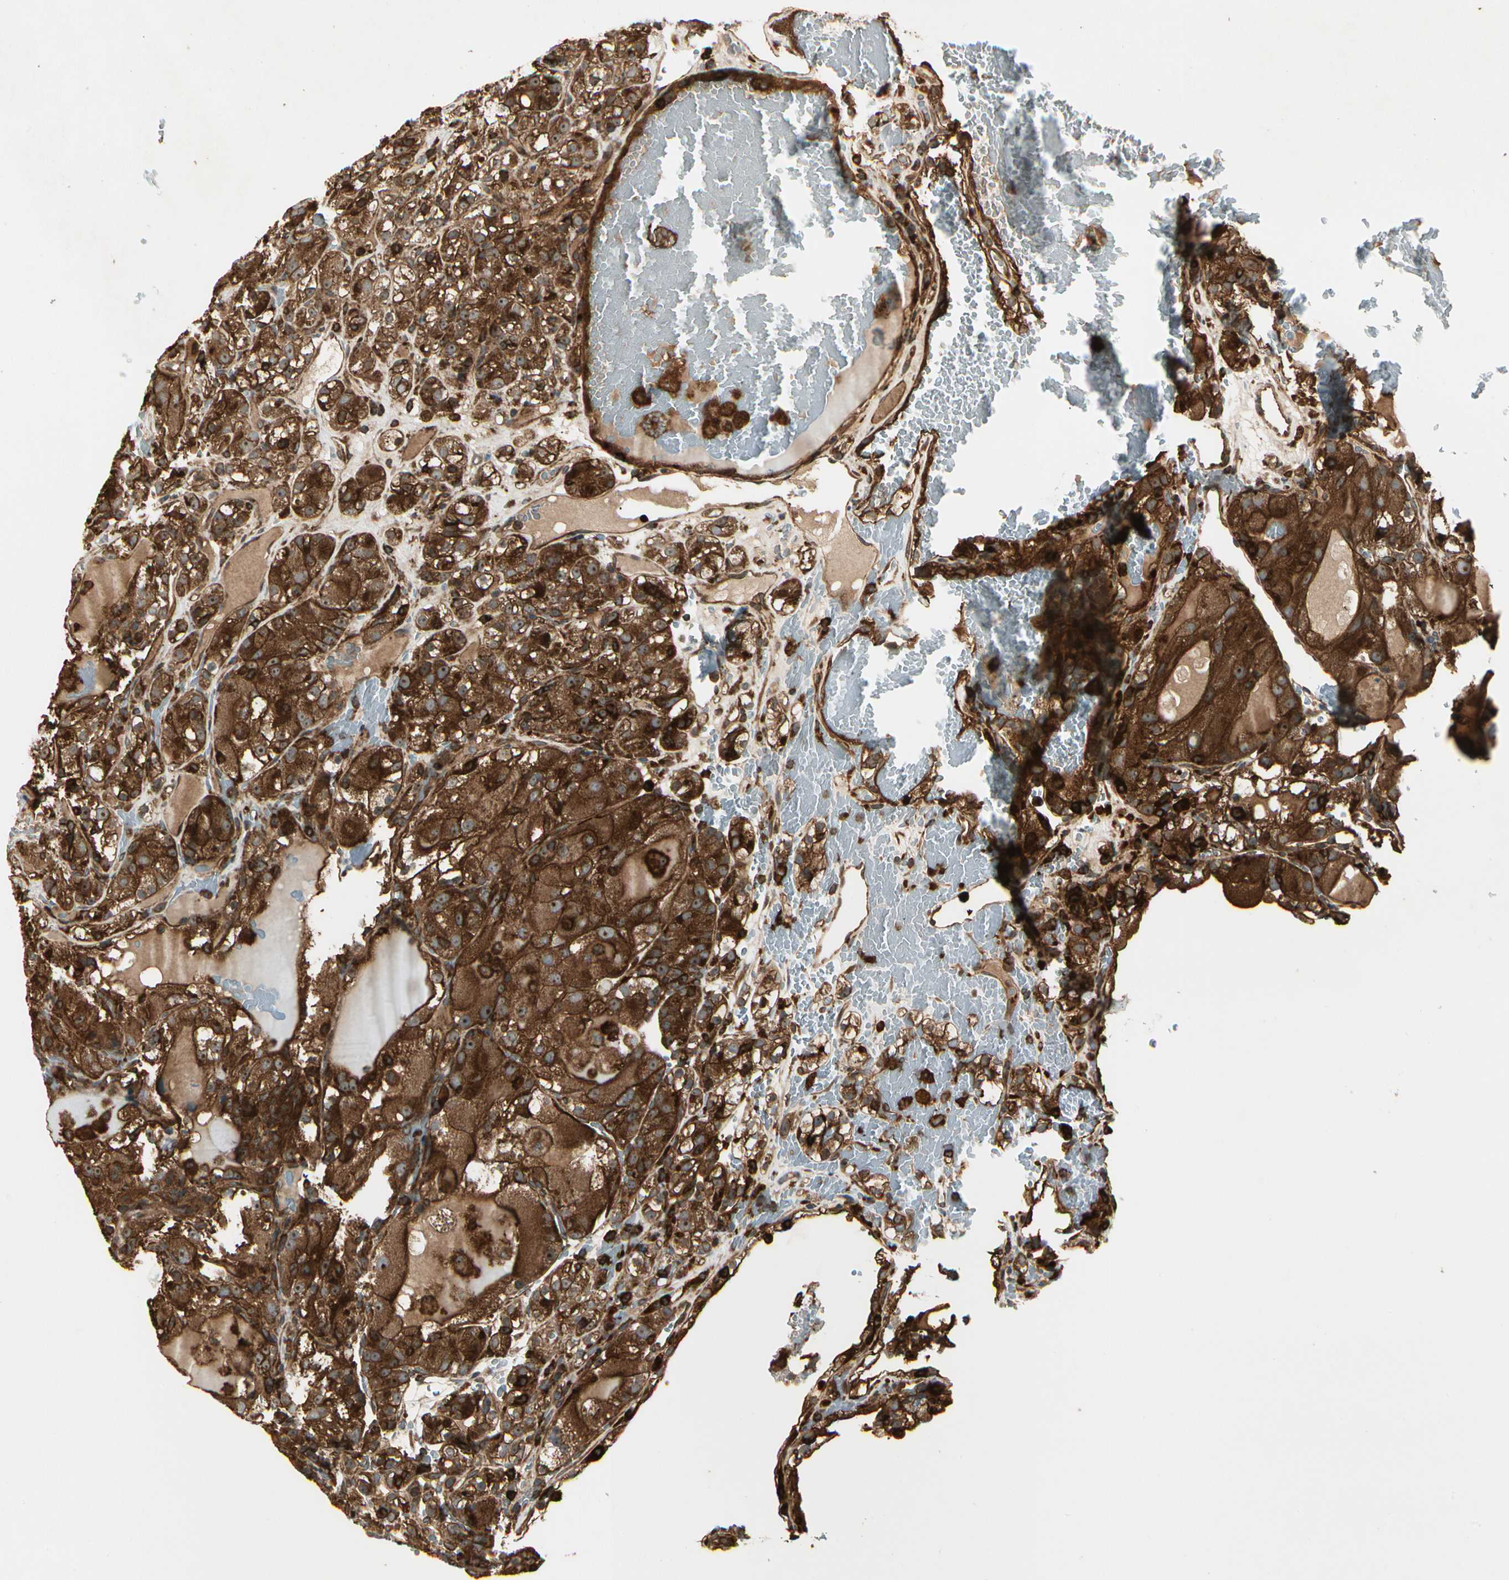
{"staining": {"intensity": "strong", "quantity": ">75%", "location": "cytoplasmic/membranous"}, "tissue": "renal cancer", "cell_type": "Tumor cells", "image_type": "cancer", "snomed": [{"axis": "morphology", "description": "Normal tissue, NOS"}, {"axis": "morphology", "description": "Adenocarcinoma, NOS"}, {"axis": "topography", "description": "Kidney"}], "caption": "This is a photomicrograph of immunohistochemistry (IHC) staining of adenocarcinoma (renal), which shows strong positivity in the cytoplasmic/membranous of tumor cells.", "gene": "FKBP15", "patient": {"sex": "male", "age": 61}}